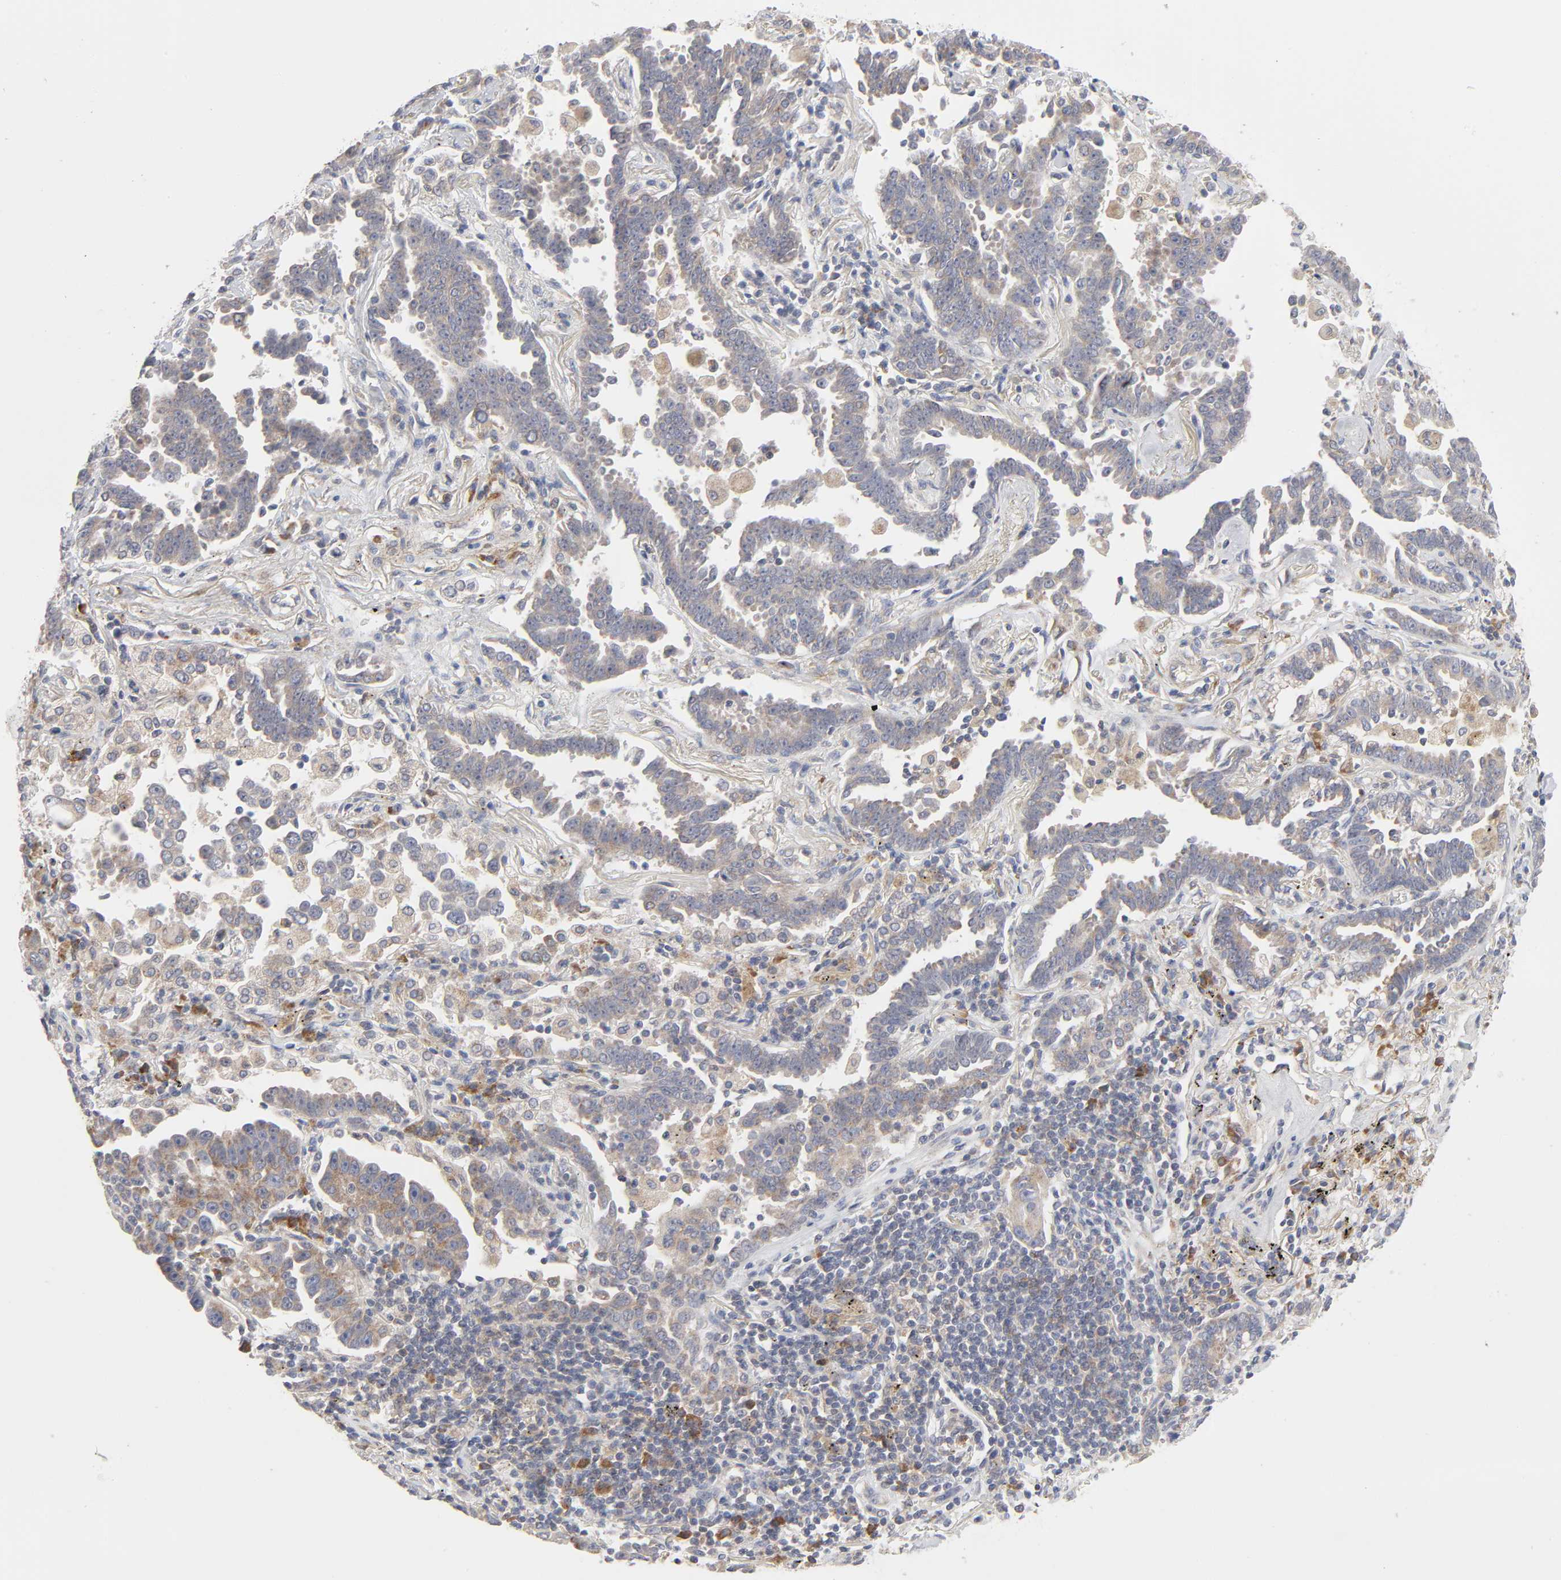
{"staining": {"intensity": "weak", "quantity": ">75%", "location": "cytoplasmic/membranous"}, "tissue": "lung cancer", "cell_type": "Tumor cells", "image_type": "cancer", "snomed": [{"axis": "morphology", "description": "Adenocarcinoma, NOS"}, {"axis": "topography", "description": "Lung"}], "caption": "Immunohistochemical staining of human adenocarcinoma (lung) displays weak cytoplasmic/membranous protein positivity in approximately >75% of tumor cells.", "gene": "IL4R", "patient": {"sex": "female", "age": 64}}